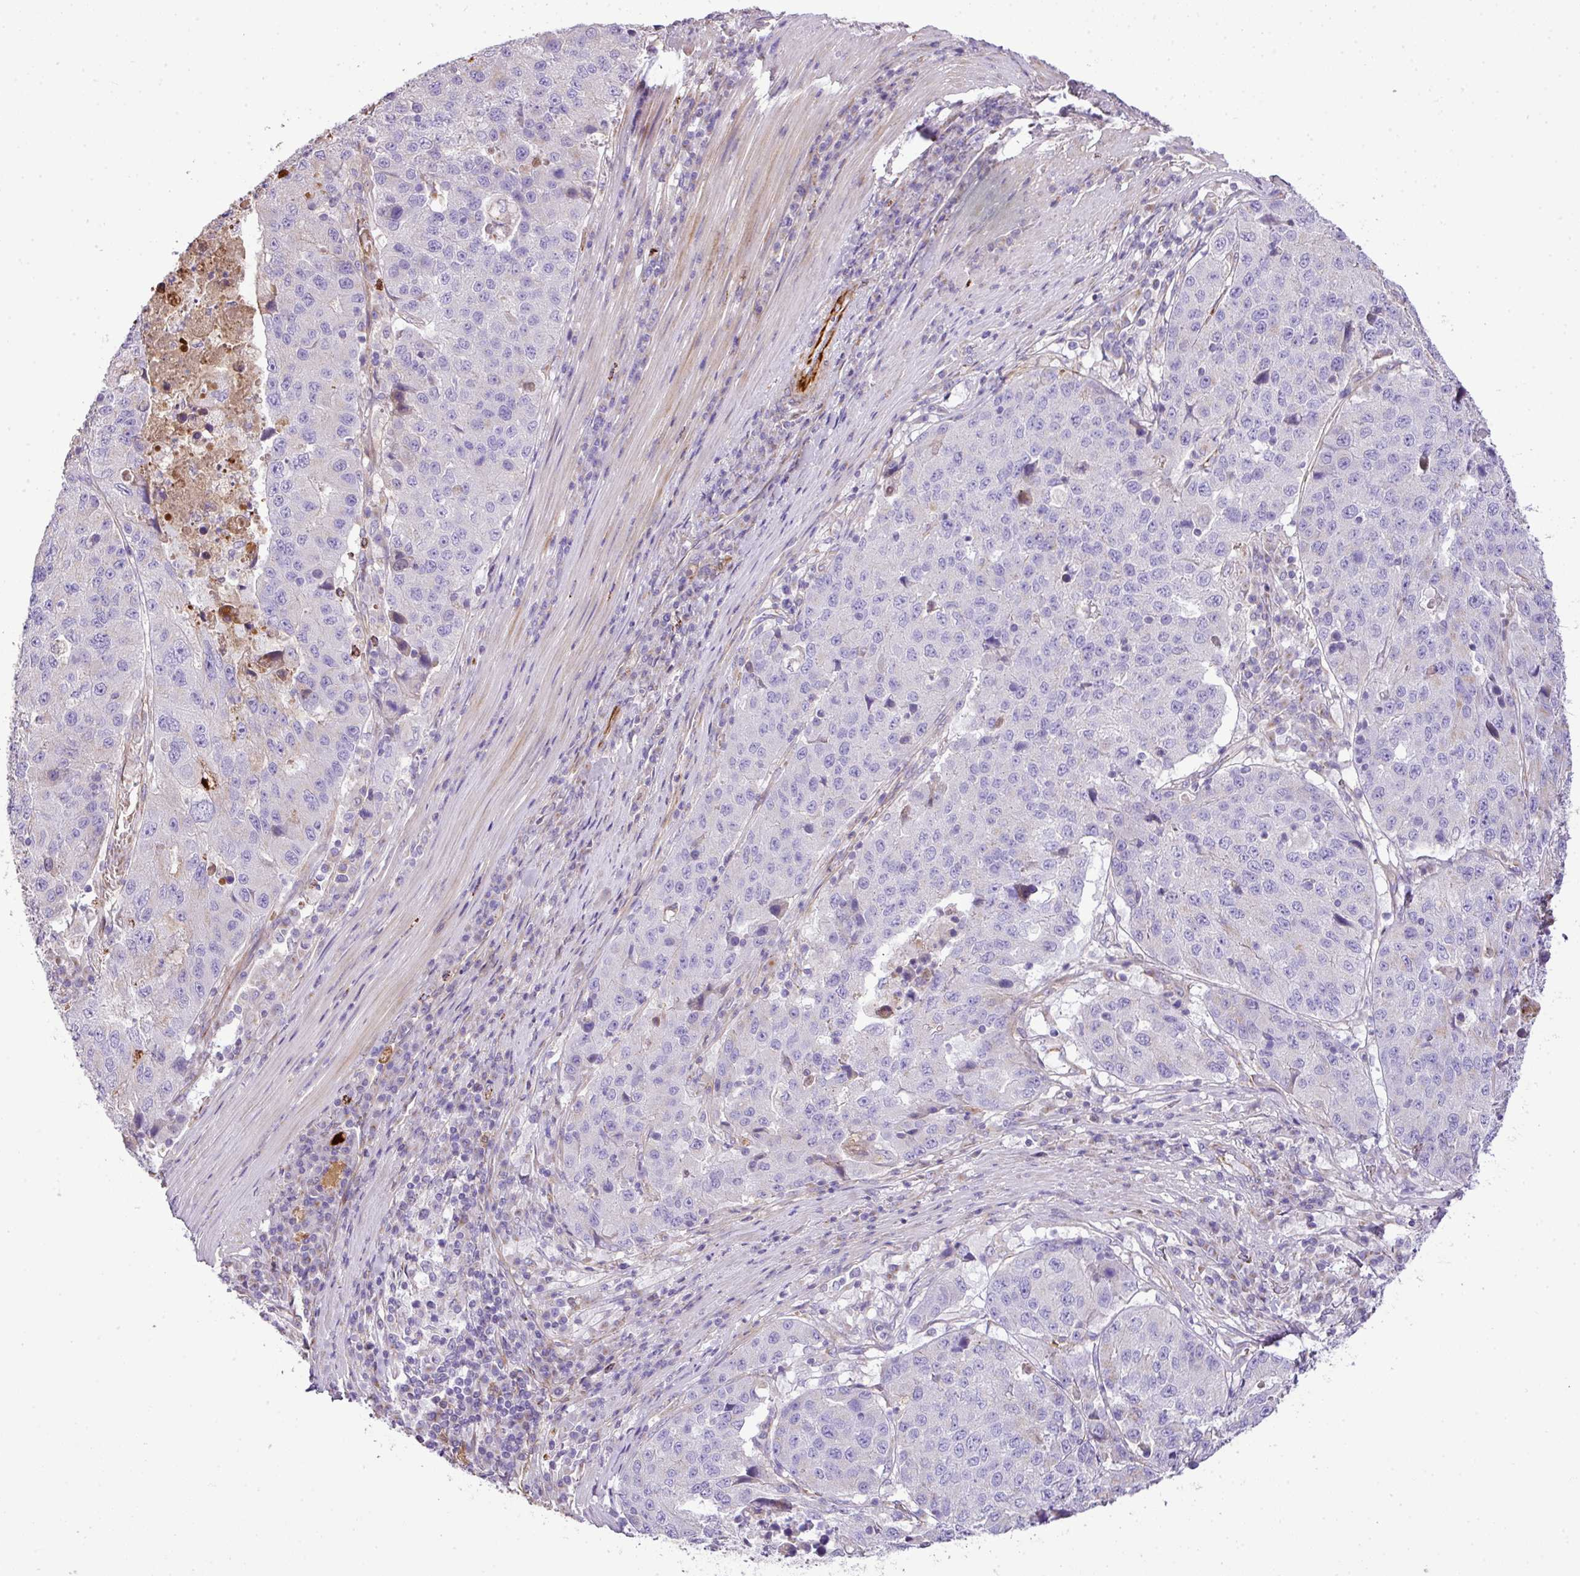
{"staining": {"intensity": "negative", "quantity": "none", "location": "none"}, "tissue": "stomach cancer", "cell_type": "Tumor cells", "image_type": "cancer", "snomed": [{"axis": "morphology", "description": "Adenocarcinoma, NOS"}, {"axis": "topography", "description": "Stomach"}], "caption": "There is no significant positivity in tumor cells of stomach cancer (adenocarcinoma).", "gene": "CTXN2", "patient": {"sex": "male", "age": 71}}